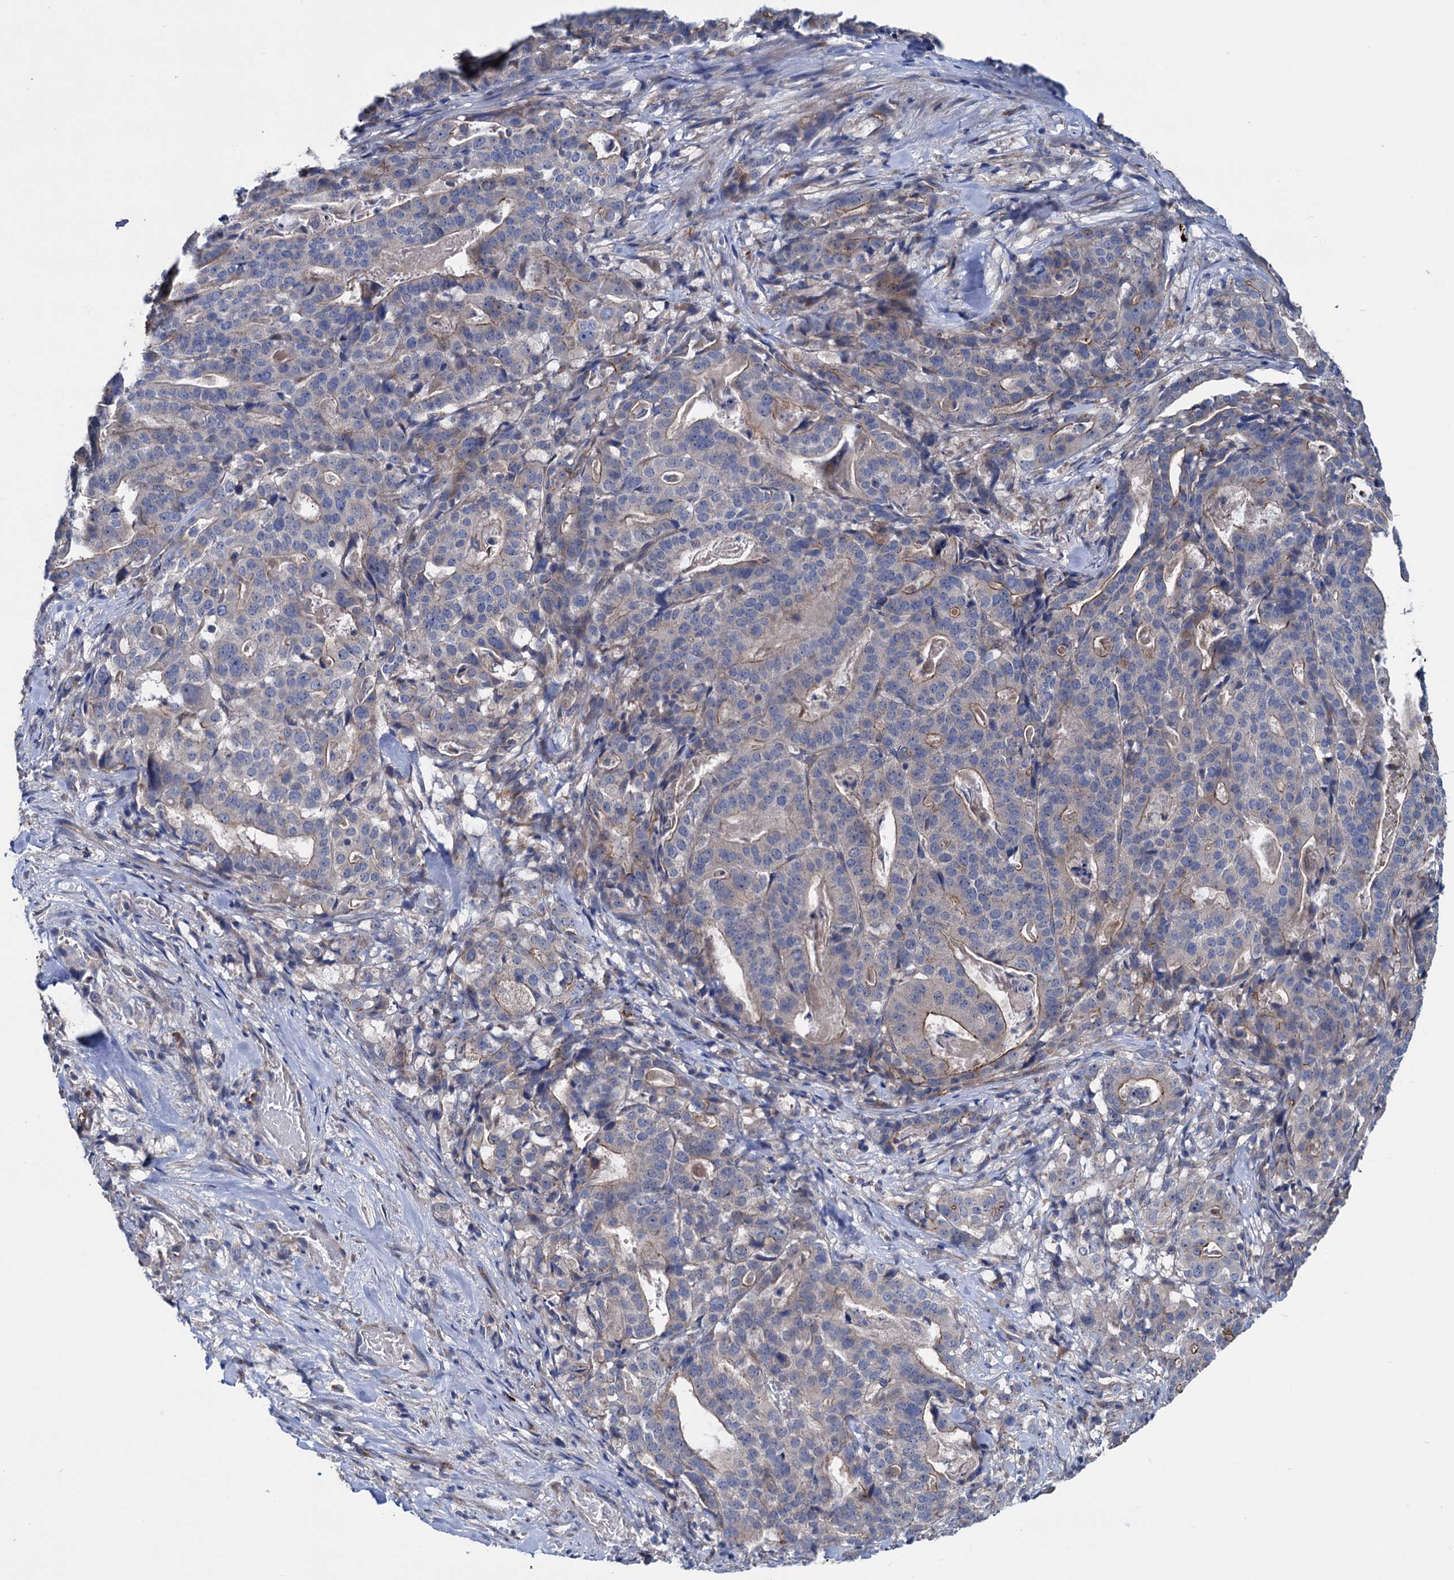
{"staining": {"intensity": "weak", "quantity": "<25%", "location": "cytoplasmic/membranous"}, "tissue": "stomach cancer", "cell_type": "Tumor cells", "image_type": "cancer", "snomed": [{"axis": "morphology", "description": "Adenocarcinoma, NOS"}, {"axis": "topography", "description": "Stomach"}], "caption": "Tumor cells are negative for brown protein staining in stomach cancer.", "gene": "EYA4", "patient": {"sex": "male", "age": 48}}